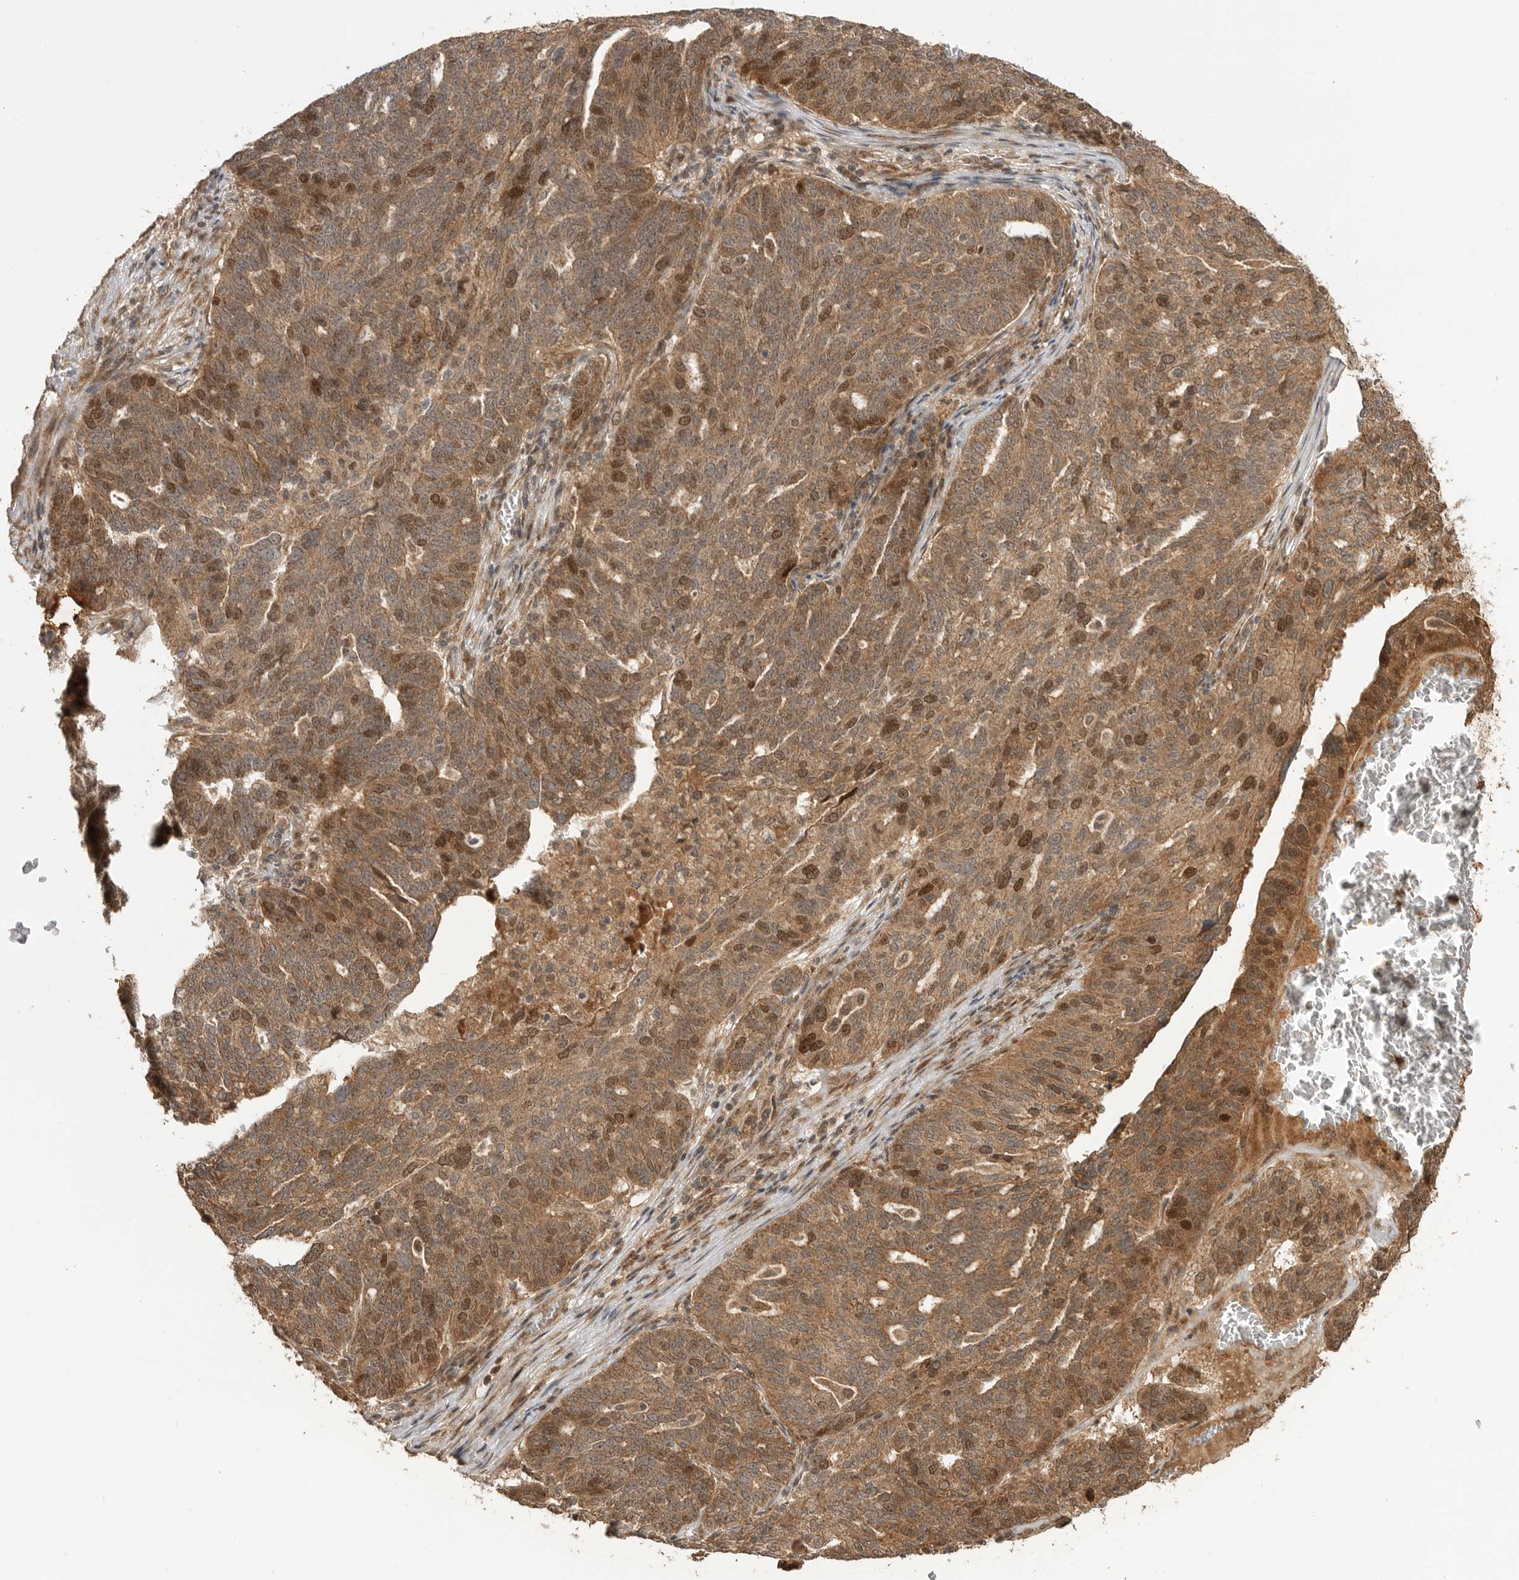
{"staining": {"intensity": "moderate", "quantity": ">75%", "location": "cytoplasmic/membranous,nuclear"}, "tissue": "ovarian cancer", "cell_type": "Tumor cells", "image_type": "cancer", "snomed": [{"axis": "morphology", "description": "Cystadenocarcinoma, serous, NOS"}, {"axis": "topography", "description": "Ovary"}], "caption": "High-power microscopy captured an IHC image of ovarian cancer (serous cystadenocarcinoma), revealing moderate cytoplasmic/membranous and nuclear expression in approximately >75% of tumor cells.", "gene": "BOC", "patient": {"sex": "female", "age": 59}}